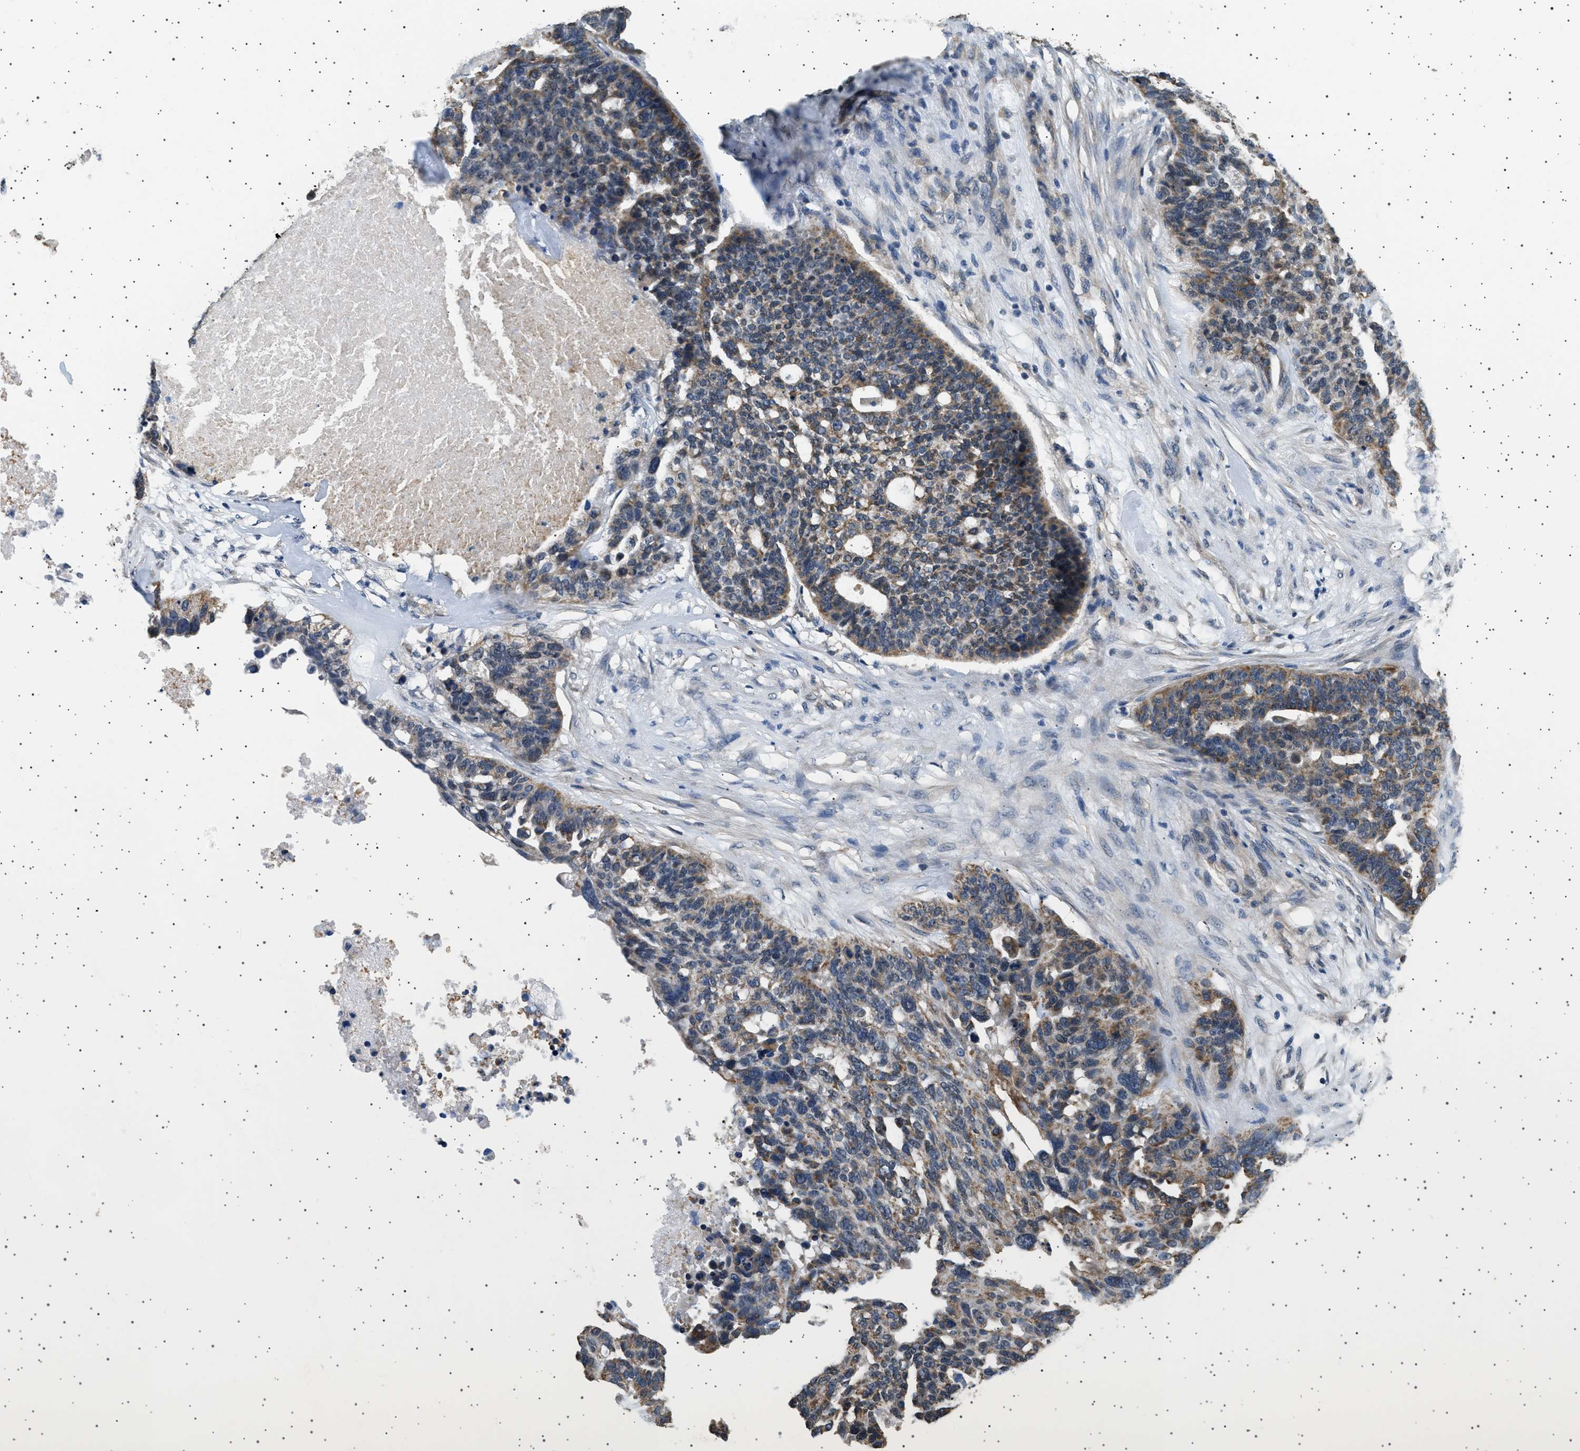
{"staining": {"intensity": "moderate", "quantity": ">75%", "location": "cytoplasmic/membranous"}, "tissue": "ovarian cancer", "cell_type": "Tumor cells", "image_type": "cancer", "snomed": [{"axis": "morphology", "description": "Cystadenocarcinoma, serous, NOS"}, {"axis": "topography", "description": "Ovary"}], "caption": "High-power microscopy captured an immunohistochemistry histopathology image of ovarian cancer (serous cystadenocarcinoma), revealing moderate cytoplasmic/membranous positivity in approximately >75% of tumor cells.", "gene": "KCNA4", "patient": {"sex": "female", "age": 59}}